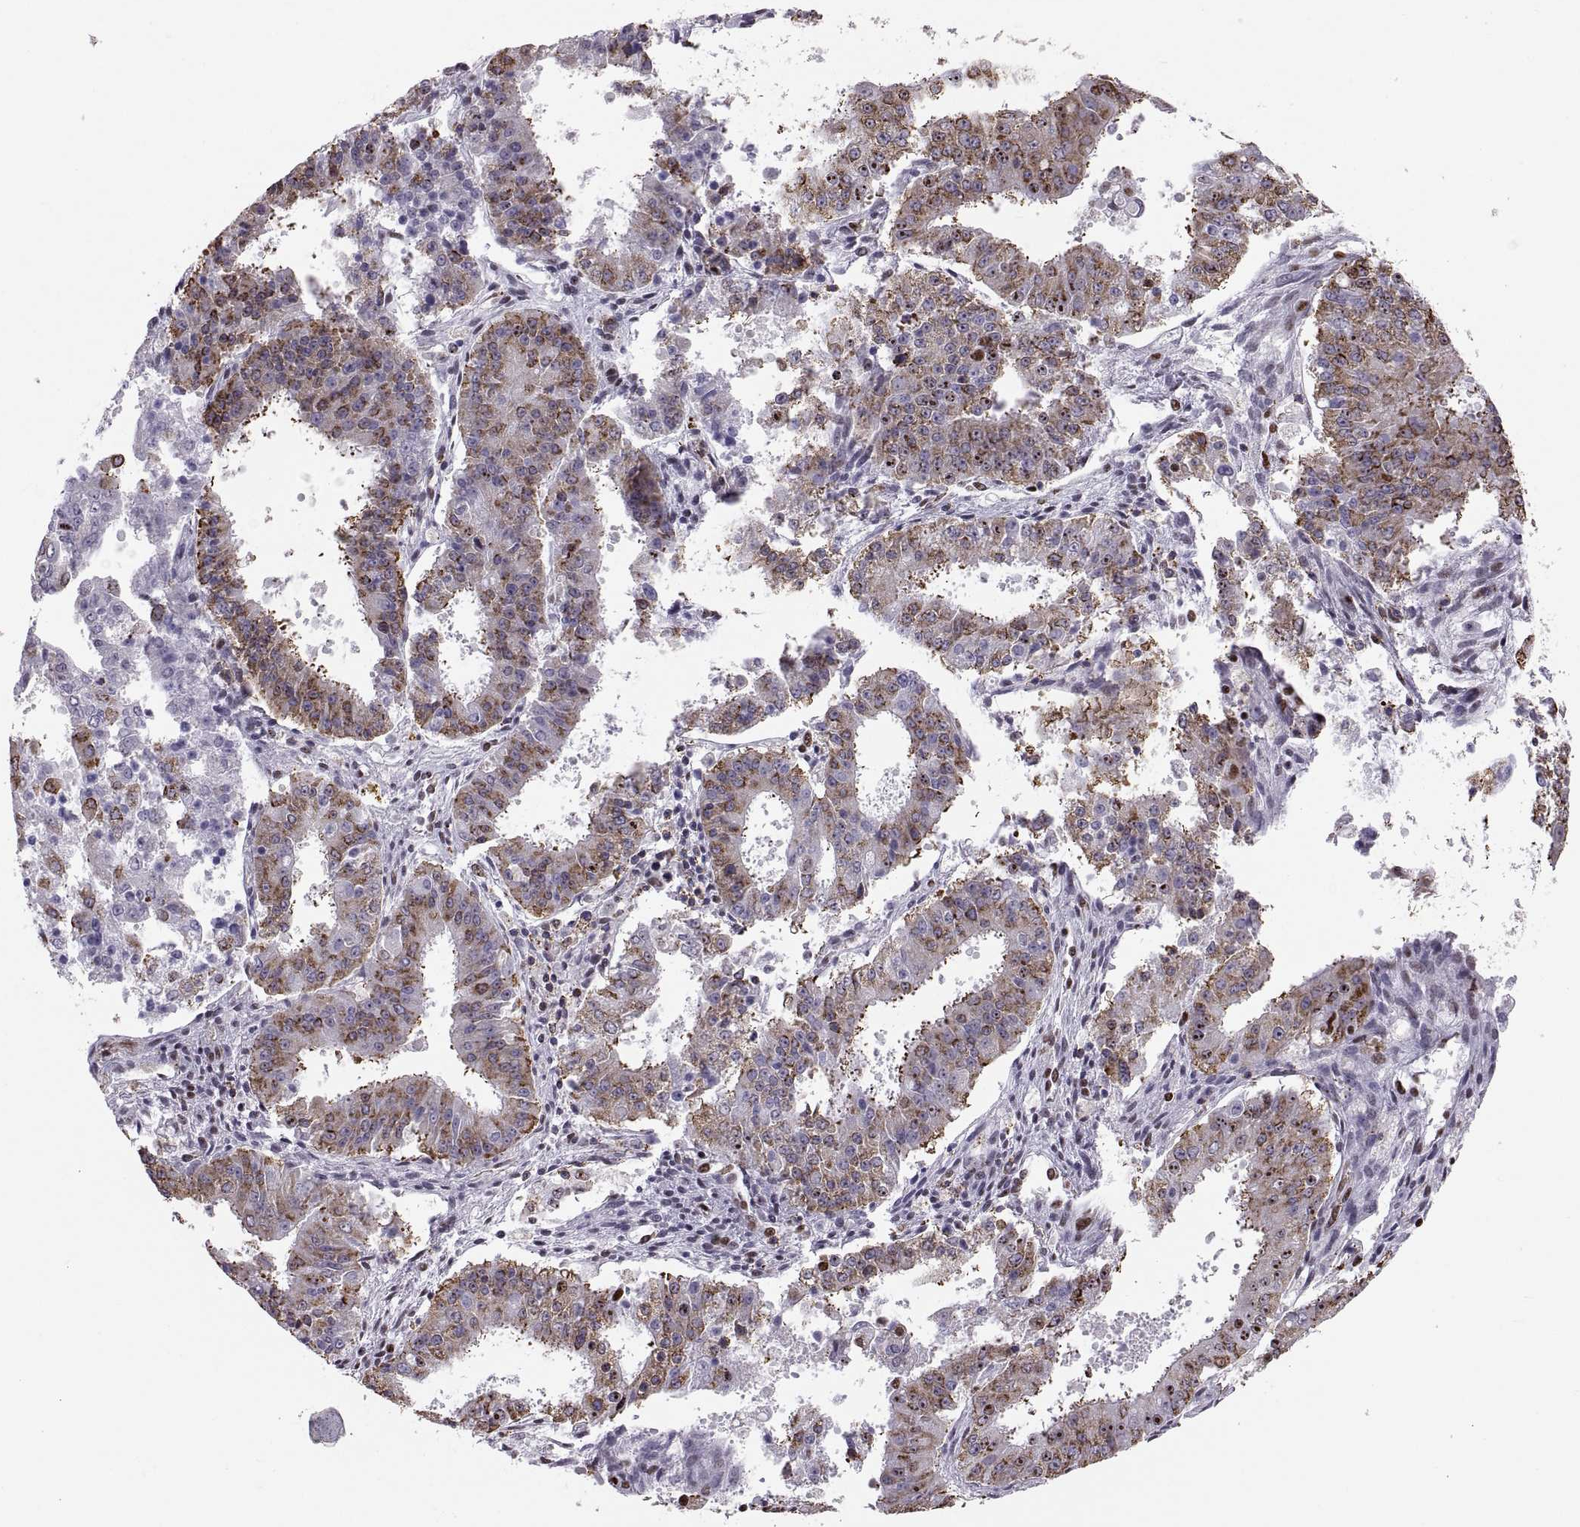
{"staining": {"intensity": "moderate", "quantity": "25%-75%", "location": "cytoplasmic/membranous"}, "tissue": "ovarian cancer", "cell_type": "Tumor cells", "image_type": "cancer", "snomed": [{"axis": "morphology", "description": "Carcinoma, endometroid"}, {"axis": "topography", "description": "Ovary"}], "caption": "Endometroid carcinoma (ovarian) stained for a protein exhibits moderate cytoplasmic/membranous positivity in tumor cells. The staining is performed using DAB (3,3'-diaminobenzidine) brown chromogen to label protein expression. The nuclei are counter-stained blue using hematoxylin.", "gene": "SNAI1", "patient": {"sex": "female", "age": 42}}